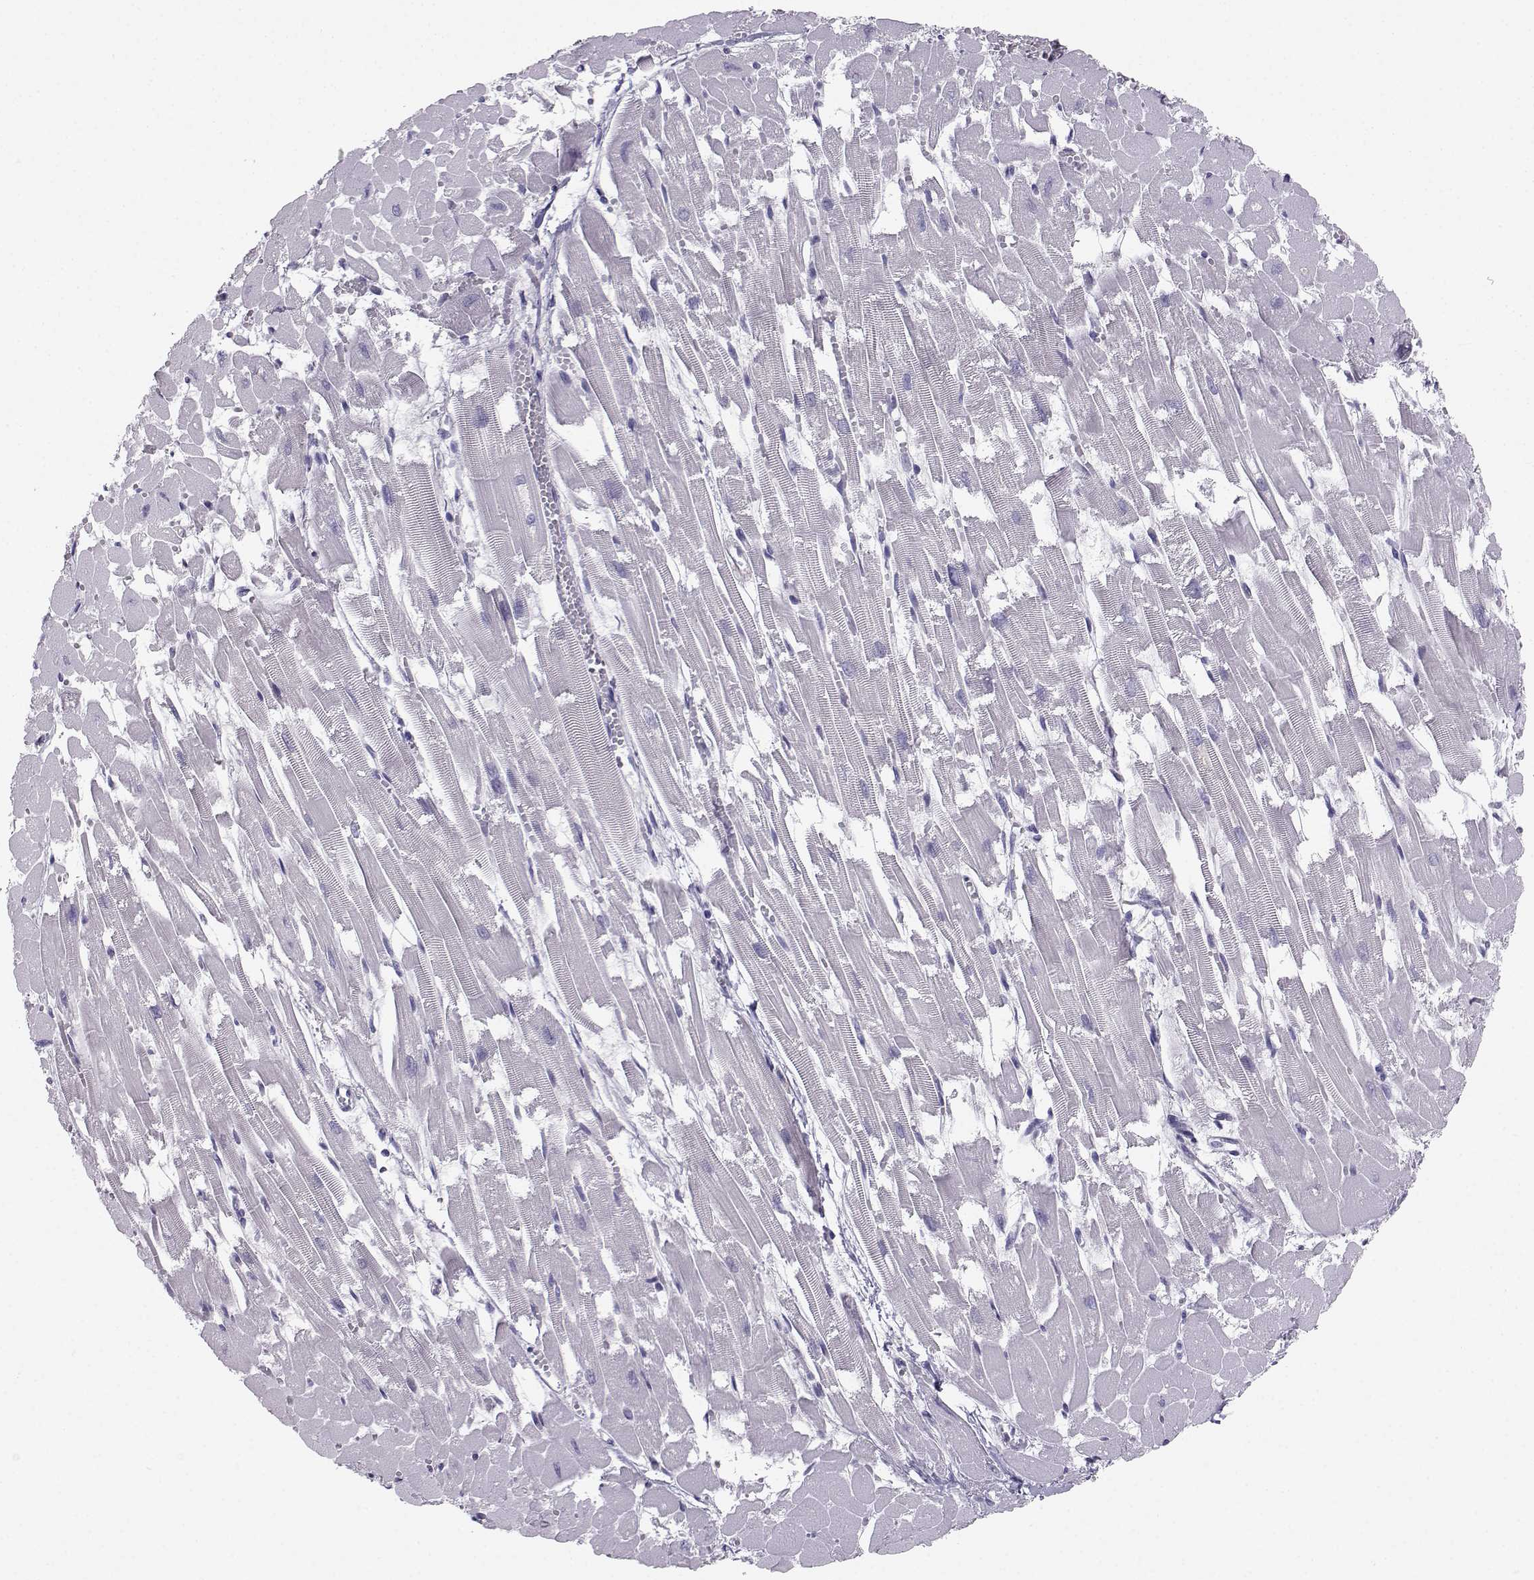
{"staining": {"intensity": "negative", "quantity": "none", "location": "none"}, "tissue": "heart muscle", "cell_type": "Cardiomyocytes", "image_type": "normal", "snomed": [{"axis": "morphology", "description": "Normal tissue, NOS"}, {"axis": "topography", "description": "Heart"}], "caption": "A histopathology image of human heart muscle is negative for staining in cardiomyocytes. The staining is performed using DAB (3,3'-diaminobenzidine) brown chromogen with nuclei counter-stained in using hematoxylin.", "gene": "MROH7", "patient": {"sex": "female", "age": 52}}